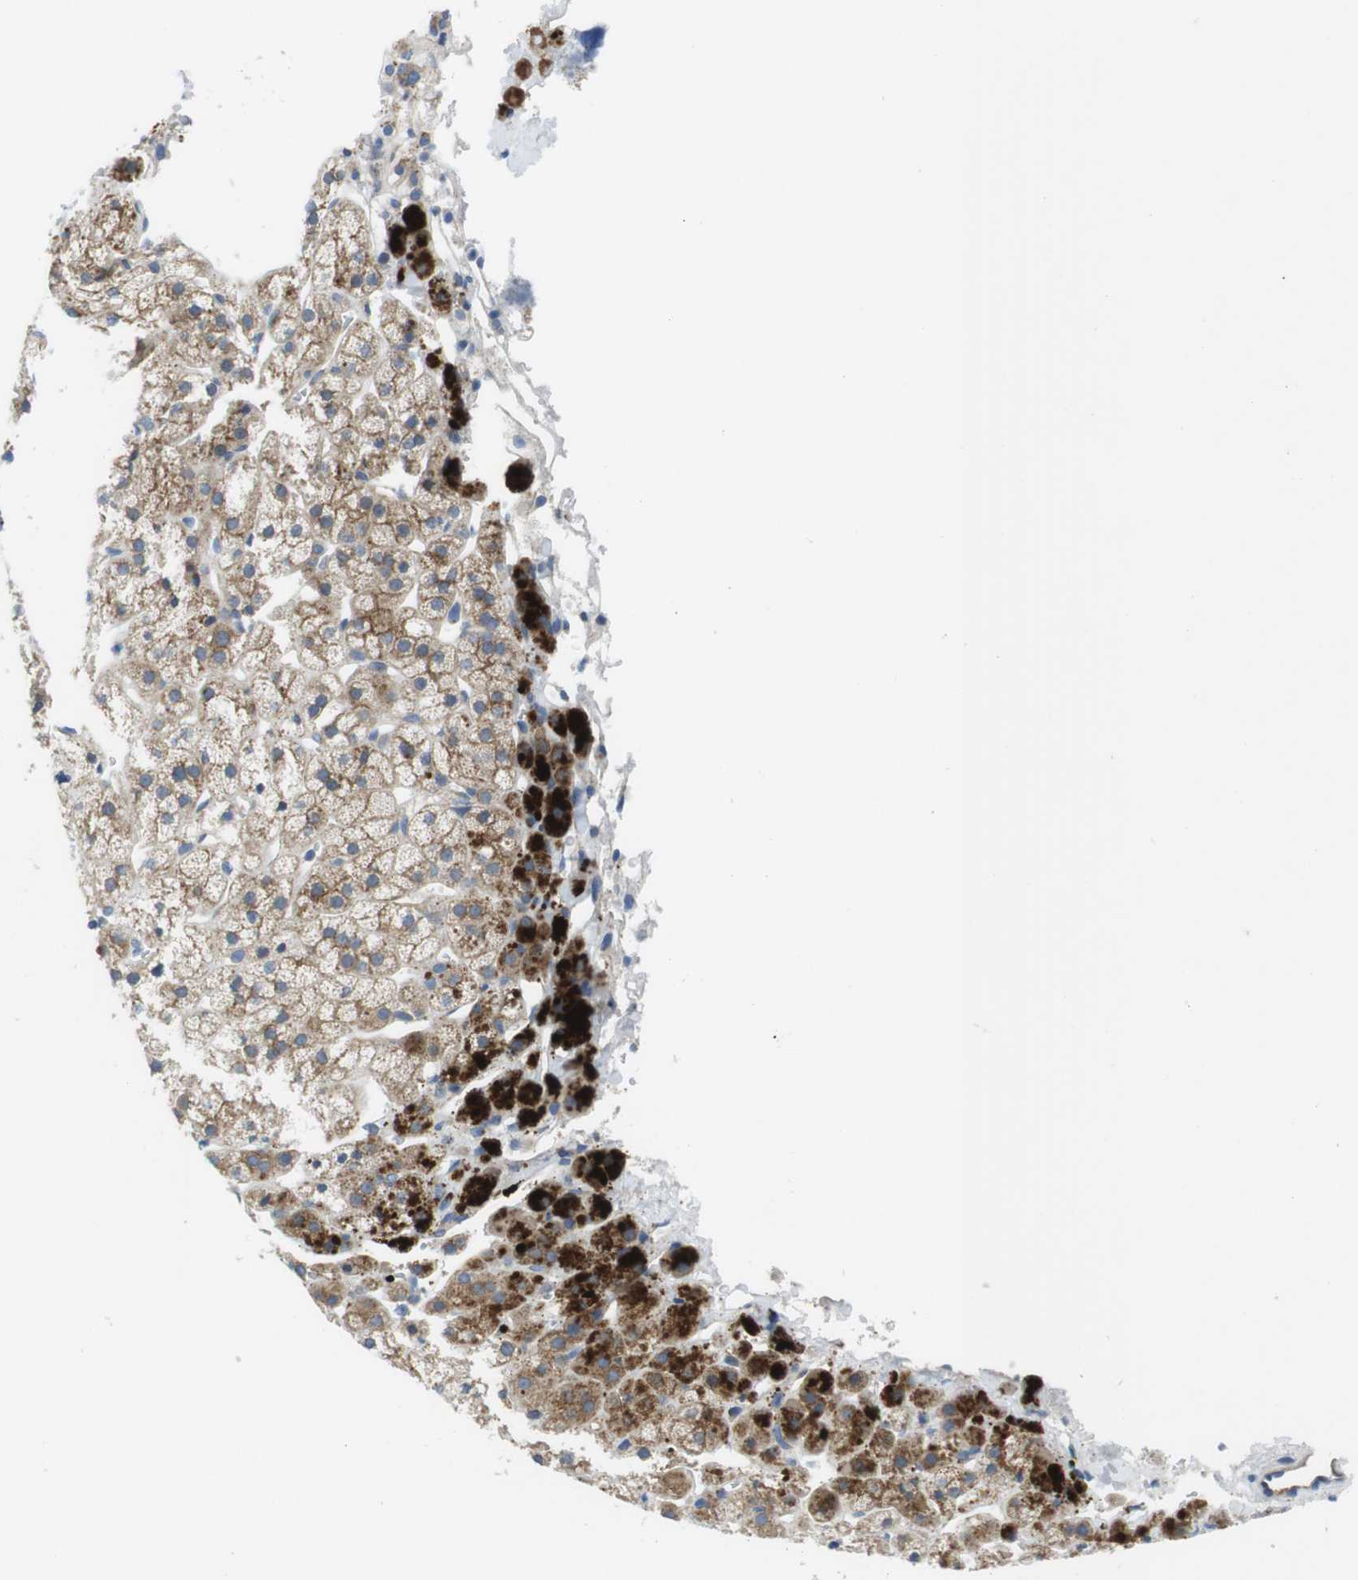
{"staining": {"intensity": "moderate", "quantity": ">75%", "location": "cytoplasmic/membranous"}, "tissue": "adrenal gland", "cell_type": "Glandular cells", "image_type": "normal", "snomed": [{"axis": "morphology", "description": "Normal tissue, NOS"}, {"axis": "topography", "description": "Adrenal gland"}], "caption": "A micrograph showing moderate cytoplasmic/membranous expression in about >75% of glandular cells in normal adrenal gland, as visualized by brown immunohistochemical staining.", "gene": "TMEM234", "patient": {"sex": "male", "age": 56}}